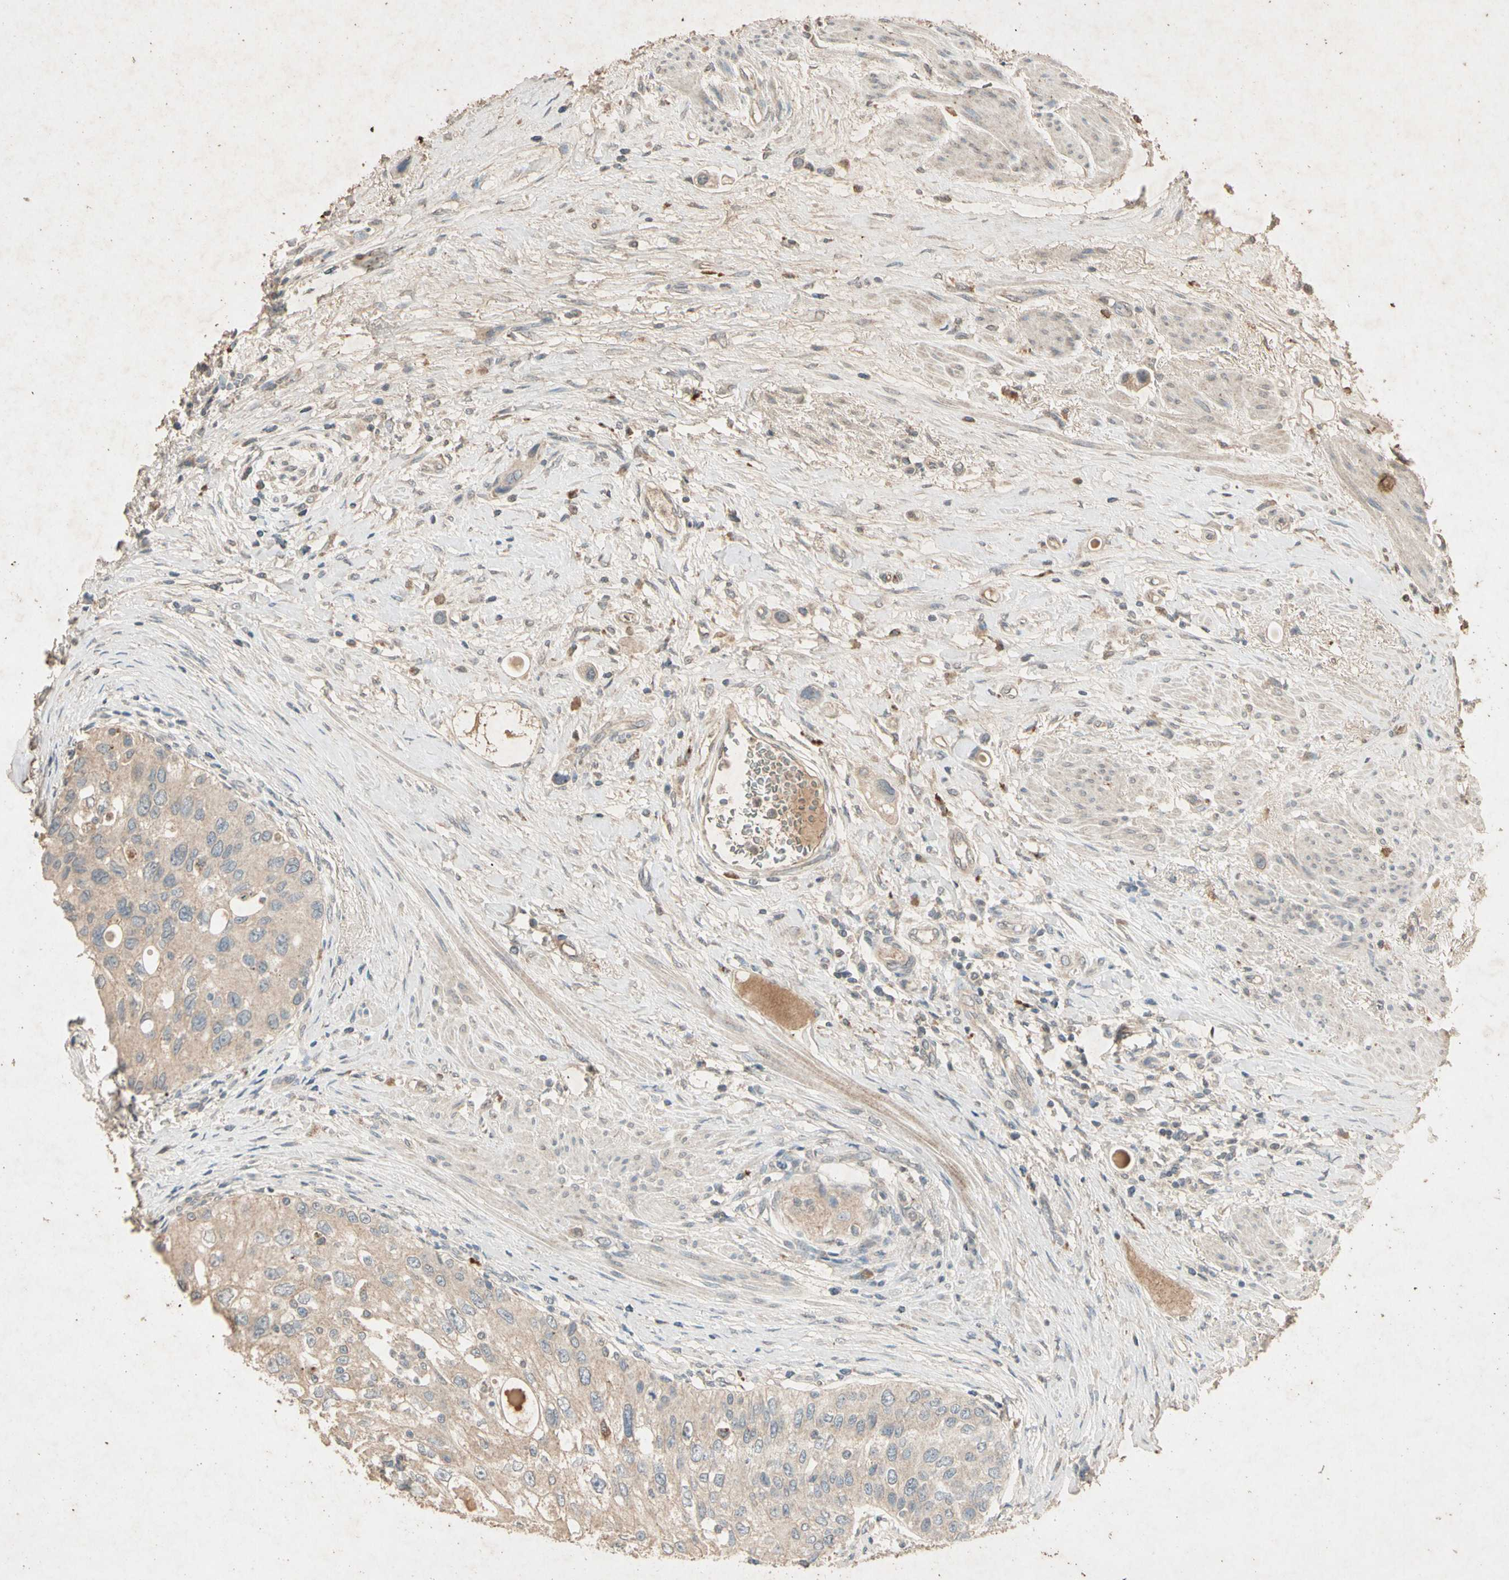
{"staining": {"intensity": "weak", "quantity": ">75%", "location": "cytoplasmic/membranous"}, "tissue": "urothelial cancer", "cell_type": "Tumor cells", "image_type": "cancer", "snomed": [{"axis": "morphology", "description": "Urothelial carcinoma, High grade"}, {"axis": "topography", "description": "Urinary bladder"}], "caption": "Immunohistochemistry micrograph of neoplastic tissue: human urothelial cancer stained using IHC reveals low levels of weak protein expression localized specifically in the cytoplasmic/membranous of tumor cells, appearing as a cytoplasmic/membranous brown color.", "gene": "GPLD1", "patient": {"sex": "female", "age": 56}}